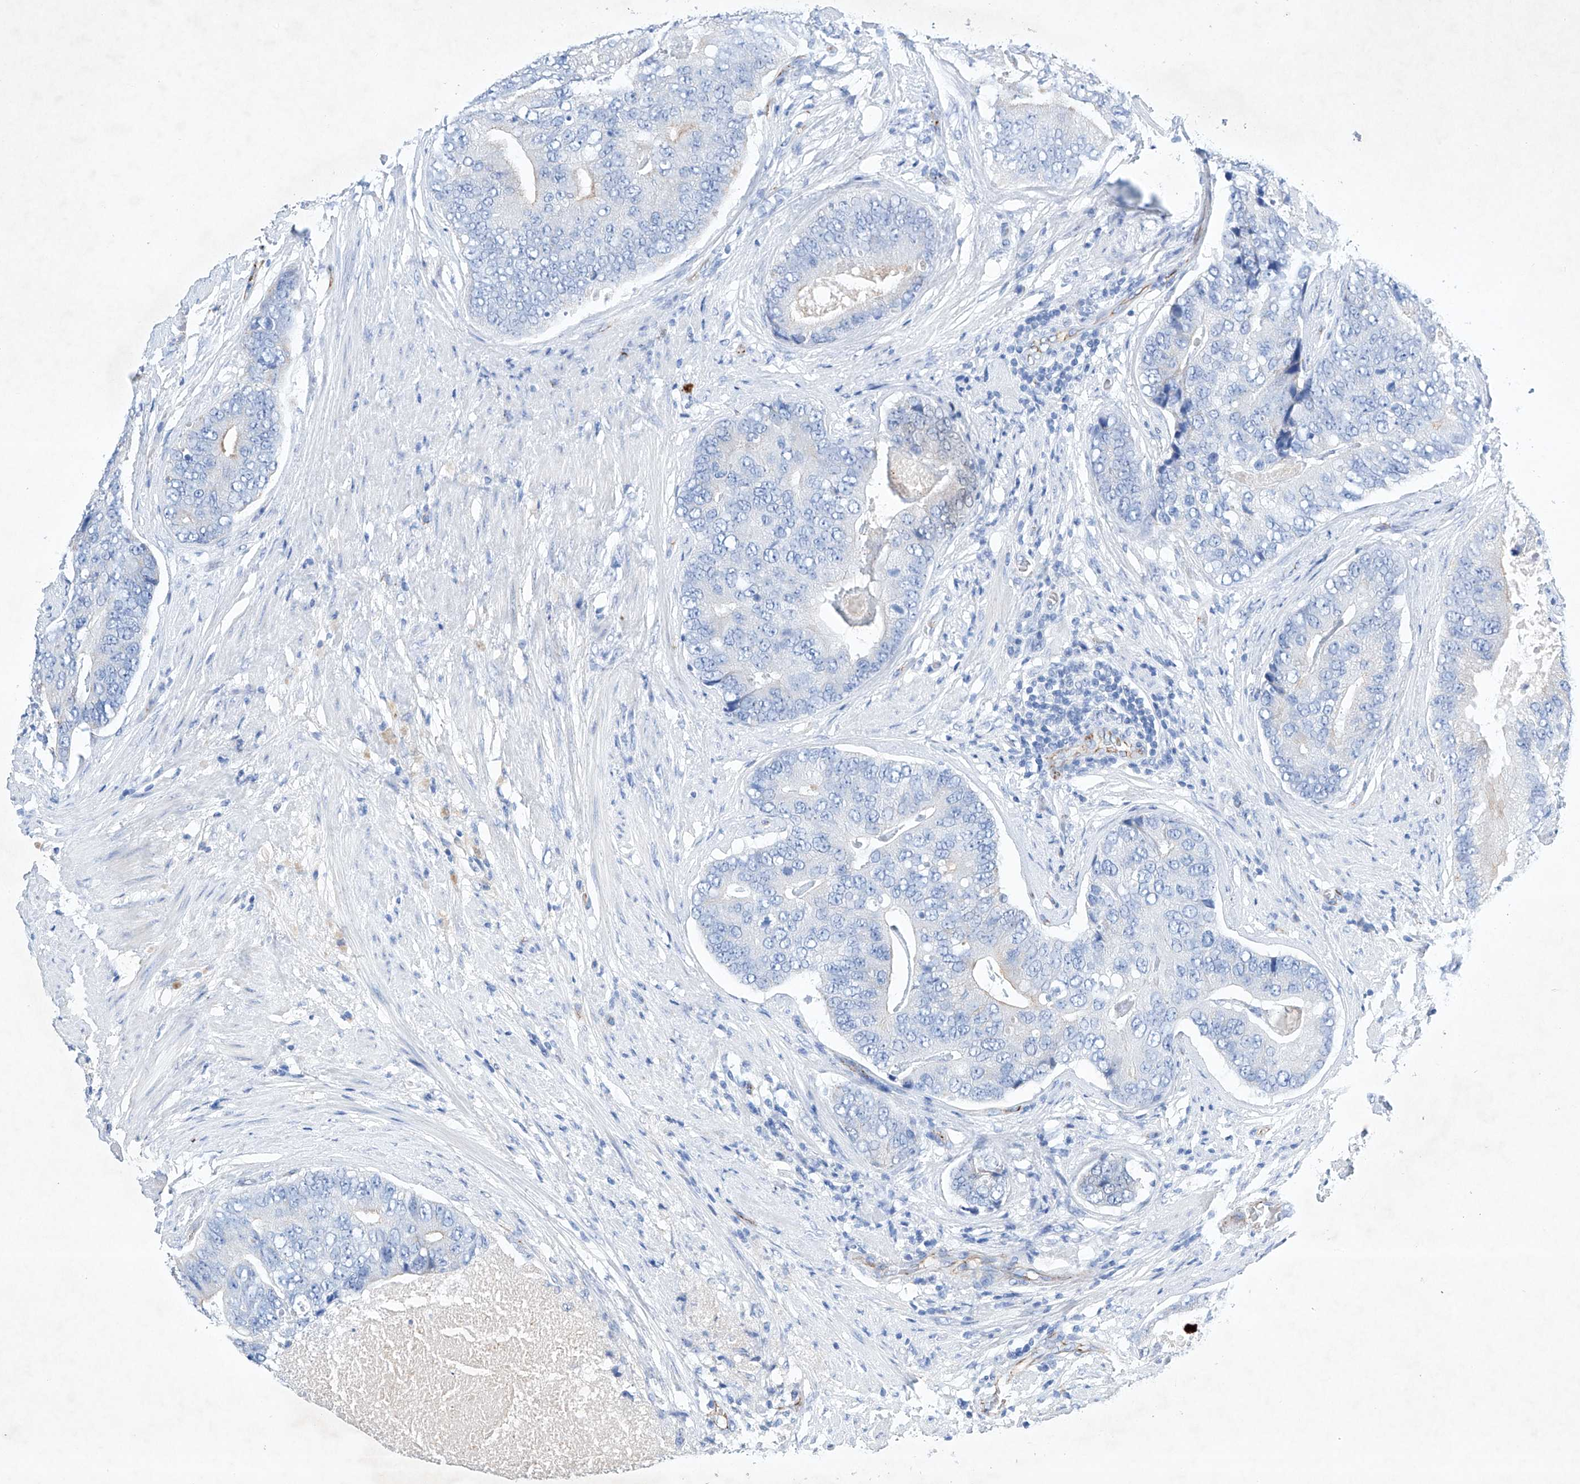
{"staining": {"intensity": "weak", "quantity": "<25%", "location": "cytoplasmic/membranous"}, "tissue": "prostate cancer", "cell_type": "Tumor cells", "image_type": "cancer", "snomed": [{"axis": "morphology", "description": "Adenocarcinoma, High grade"}, {"axis": "topography", "description": "Prostate"}], "caption": "There is no significant expression in tumor cells of prostate cancer (adenocarcinoma (high-grade)).", "gene": "ETV7", "patient": {"sex": "male", "age": 70}}